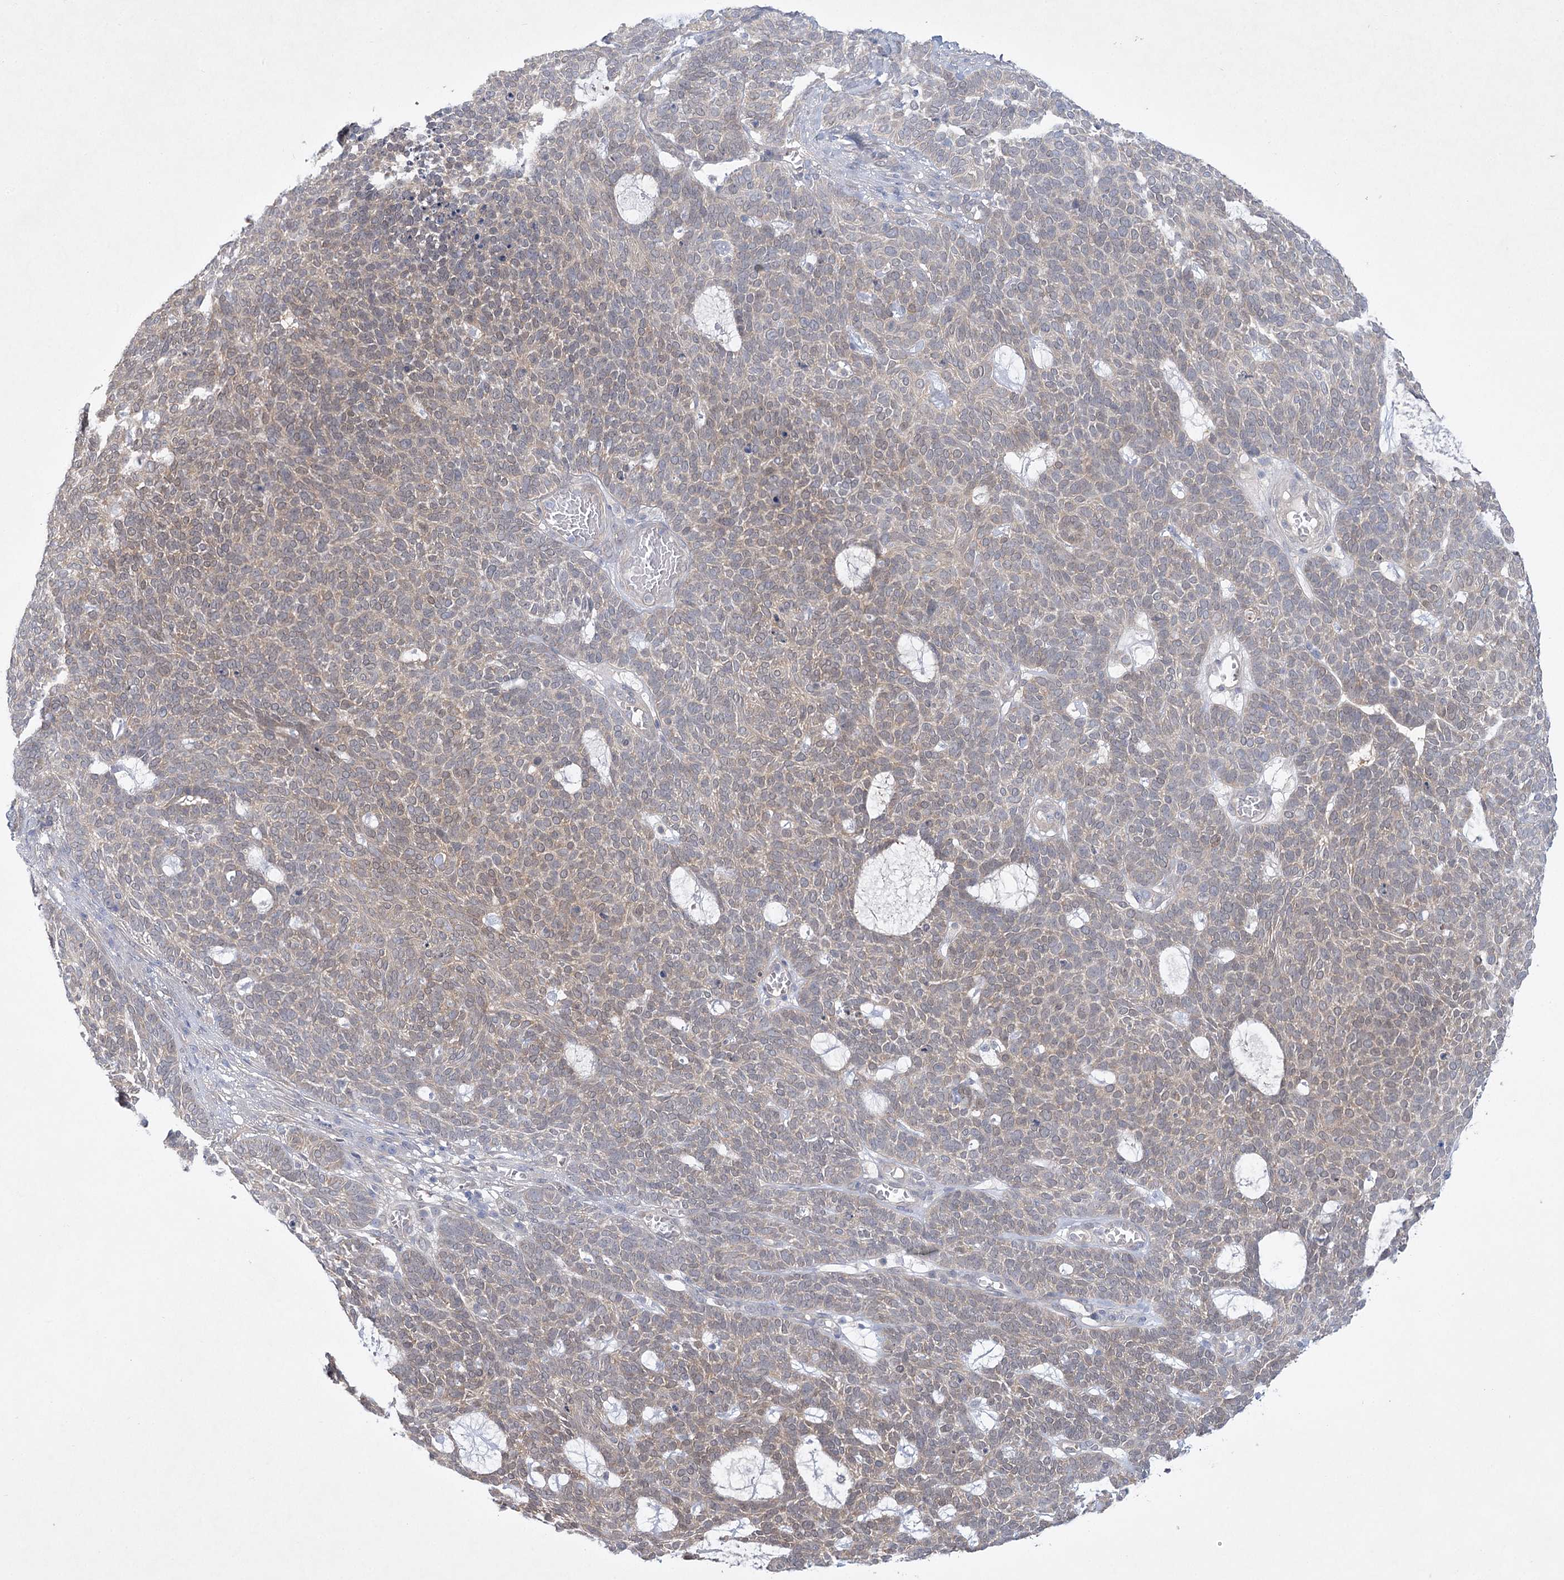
{"staining": {"intensity": "weak", "quantity": "25%-75%", "location": "cytoplasmic/membranous"}, "tissue": "skin cancer", "cell_type": "Tumor cells", "image_type": "cancer", "snomed": [{"axis": "morphology", "description": "Squamous cell carcinoma, NOS"}, {"axis": "topography", "description": "Skin"}], "caption": "A micrograph of squamous cell carcinoma (skin) stained for a protein exhibits weak cytoplasmic/membranous brown staining in tumor cells. (DAB IHC, brown staining for protein, blue staining for nuclei).", "gene": "AAMDC", "patient": {"sex": "female", "age": 90}}